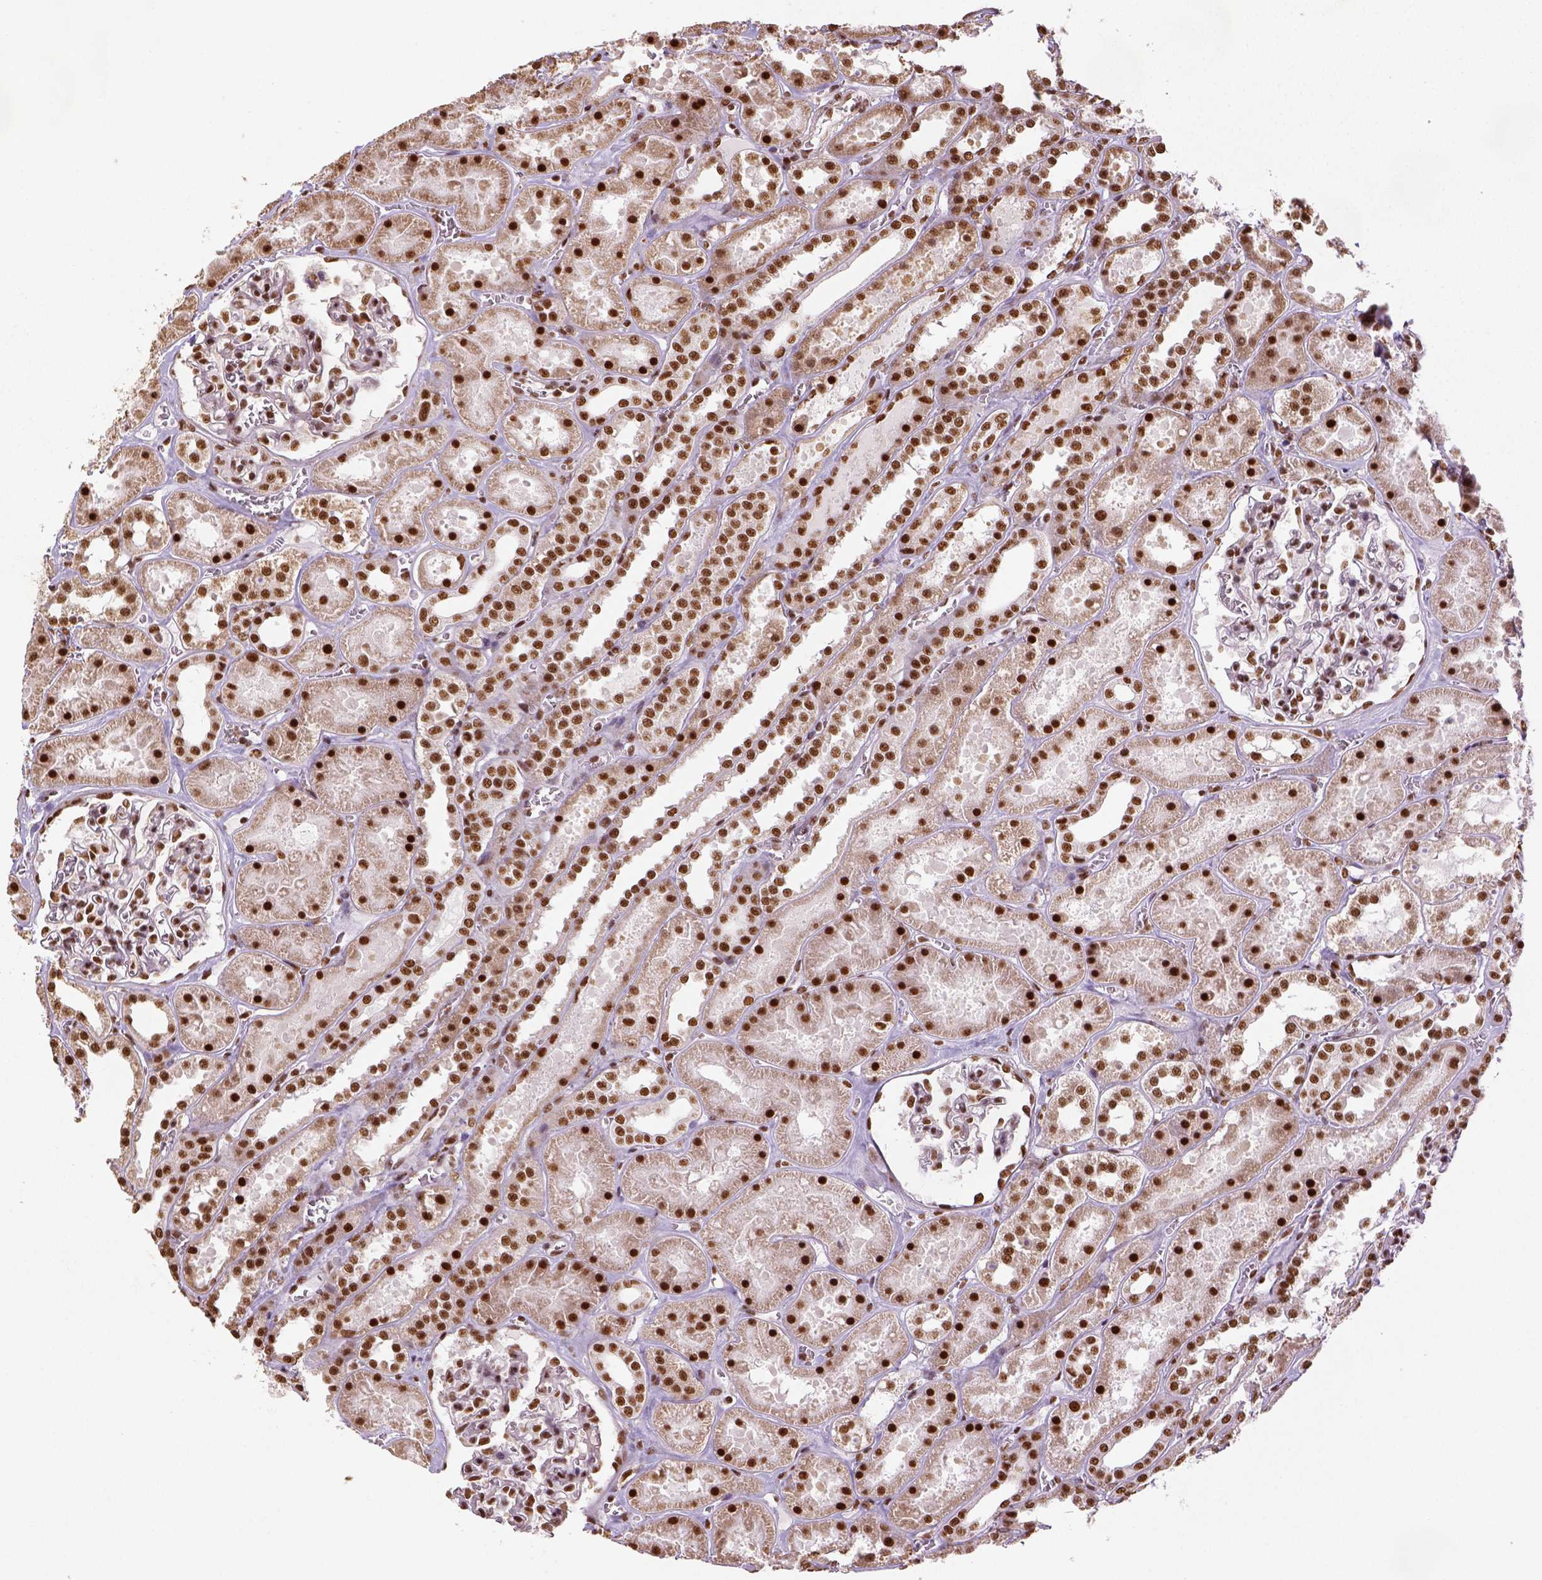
{"staining": {"intensity": "strong", "quantity": ">75%", "location": "nuclear"}, "tissue": "kidney", "cell_type": "Cells in glomeruli", "image_type": "normal", "snomed": [{"axis": "morphology", "description": "Normal tissue, NOS"}, {"axis": "topography", "description": "Kidney"}], "caption": "The image shows immunohistochemical staining of normal kidney. There is strong nuclear expression is identified in approximately >75% of cells in glomeruli. Ihc stains the protein of interest in brown and the nuclei are stained blue.", "gene": "CCAR1", "patient": {"sex": "female", "age": 41}}